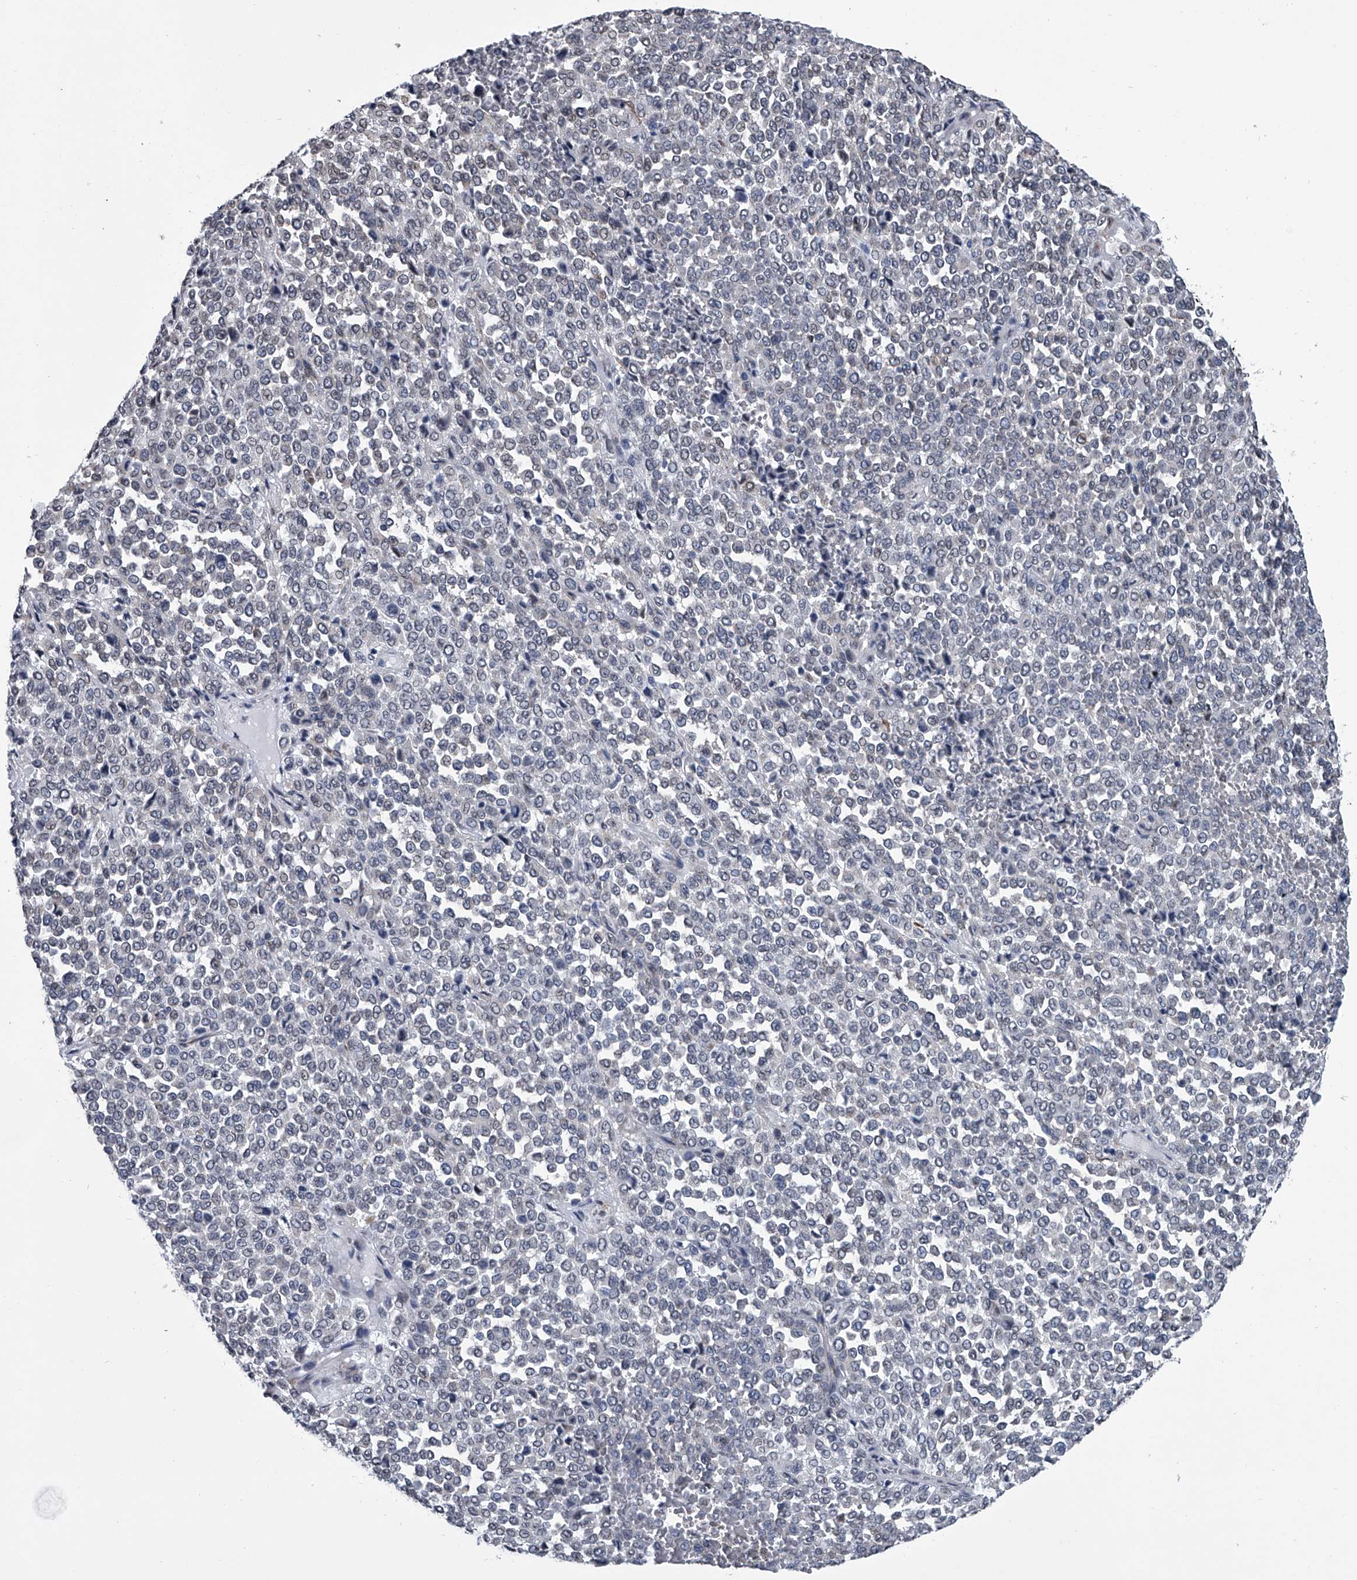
{"staining": {"intensity": "negative", "quantity": "none", "location": "none"}, "tissue": "melanoma", "cell_type": "Tumor cells", "image_type": "cancer", "snomed": [{"axis": "morphology", "description": "Malignant melanoma, Metastatic site"}, {"axis": "topography", "description": "Pancreas"}], "caption": "Immunohistochemical staining of melanoma reveals no significant staining in tumor cells.", "gene": "PPP2R5D", "patient": {"sex": "female", "age": 30}}